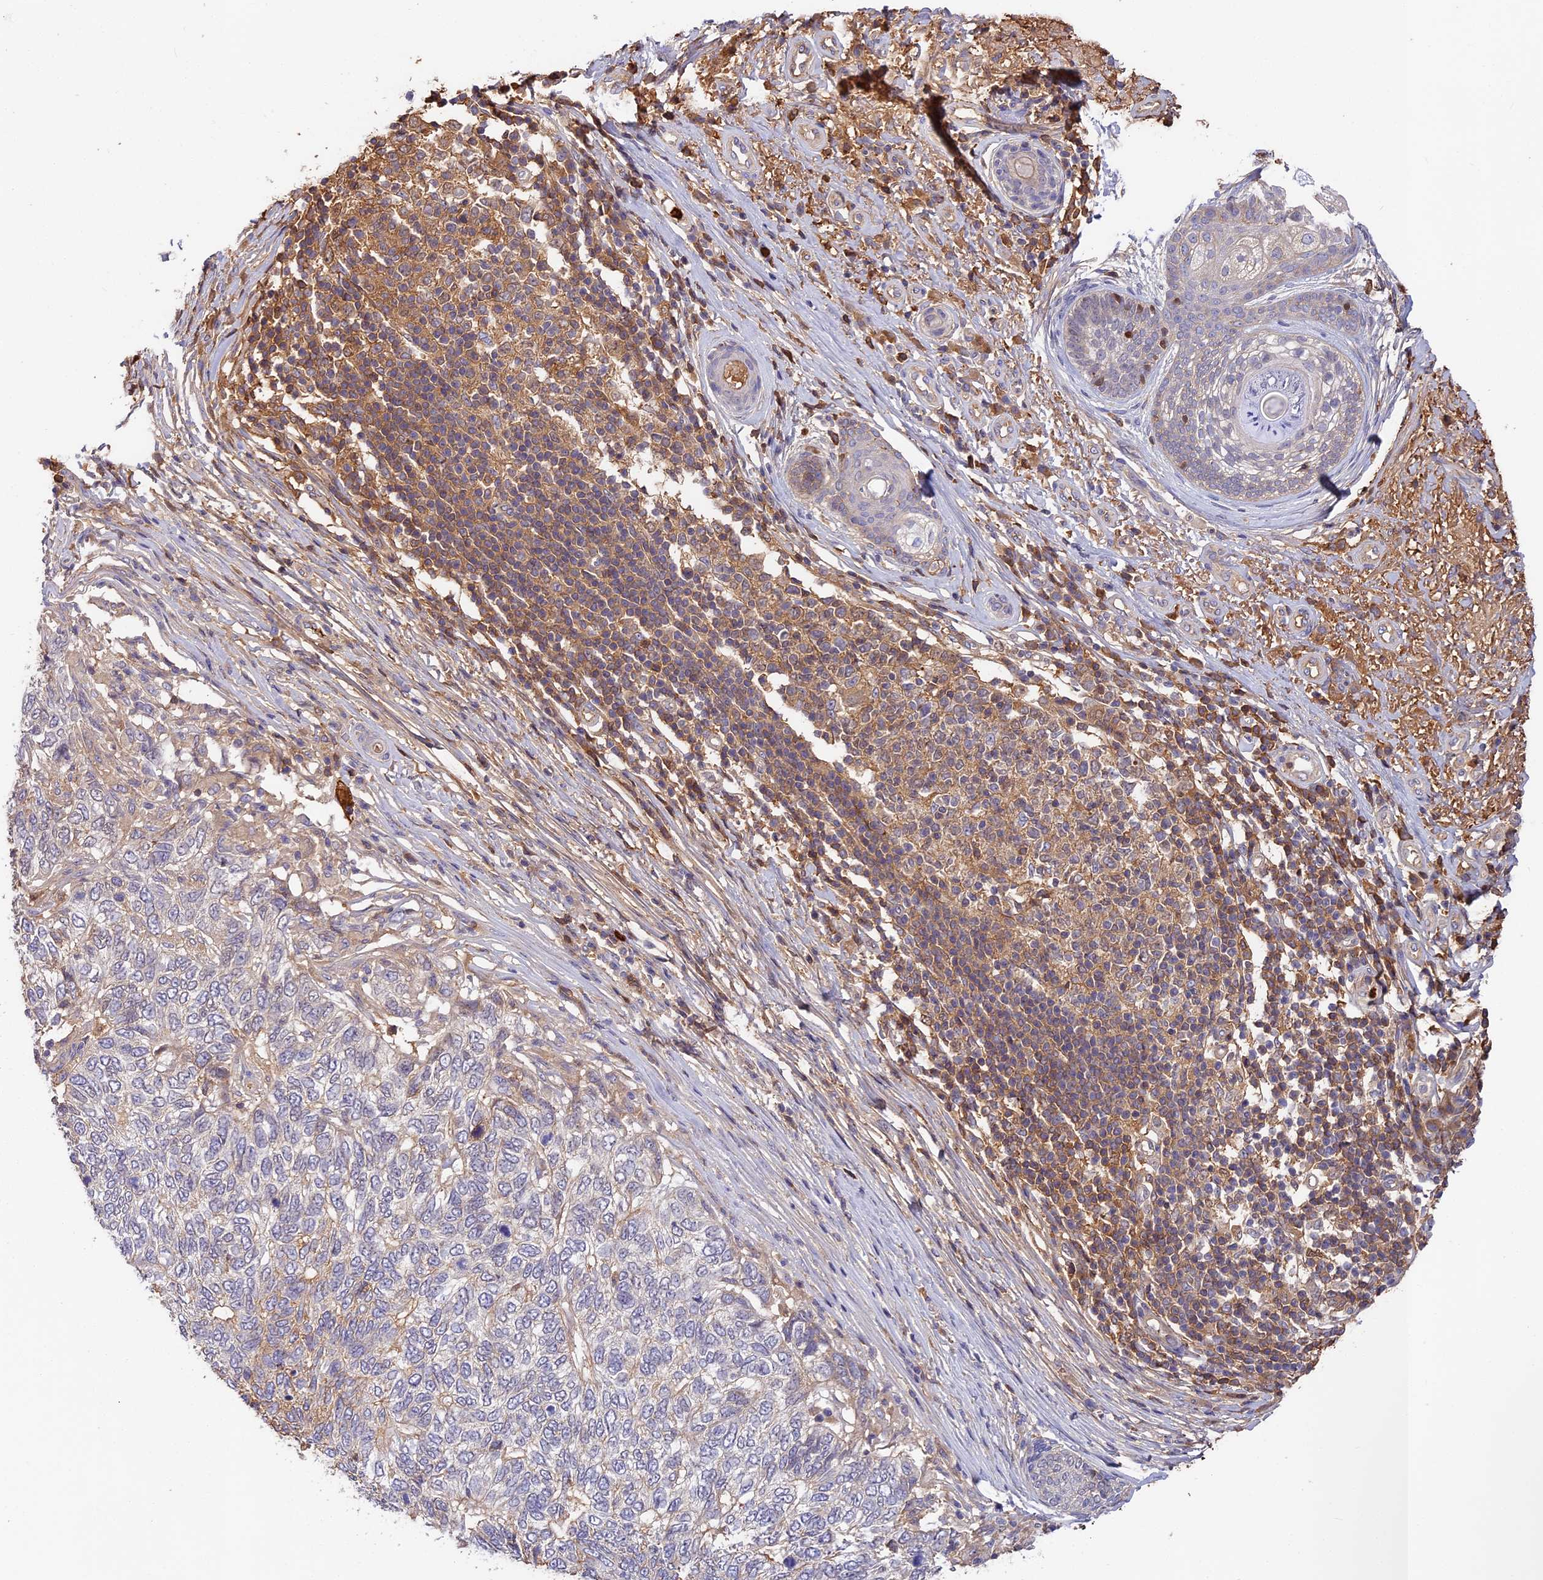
{"staining": {"intensity": "moderate", "quantity": "<25%", "location": "cytoplasmic/membranous"}, "tissue": "skin cancer", "cell_type": "Tumor cells", "image_type": "cancer", "snomed": [{"axis": "morphology", "description": "Basal cell carcinoma"}, {"axis": "topography", "description": "Skin"}], "caption": "About <25% of tumor cells in basal cell carcinoma (skin) exhibit moderate cytoplasmic/membranous protein staining as visualized by brown immunohistochemical staining.", "gene": "ADGRD1", "patient": {"sex": "female", "age": 65}}